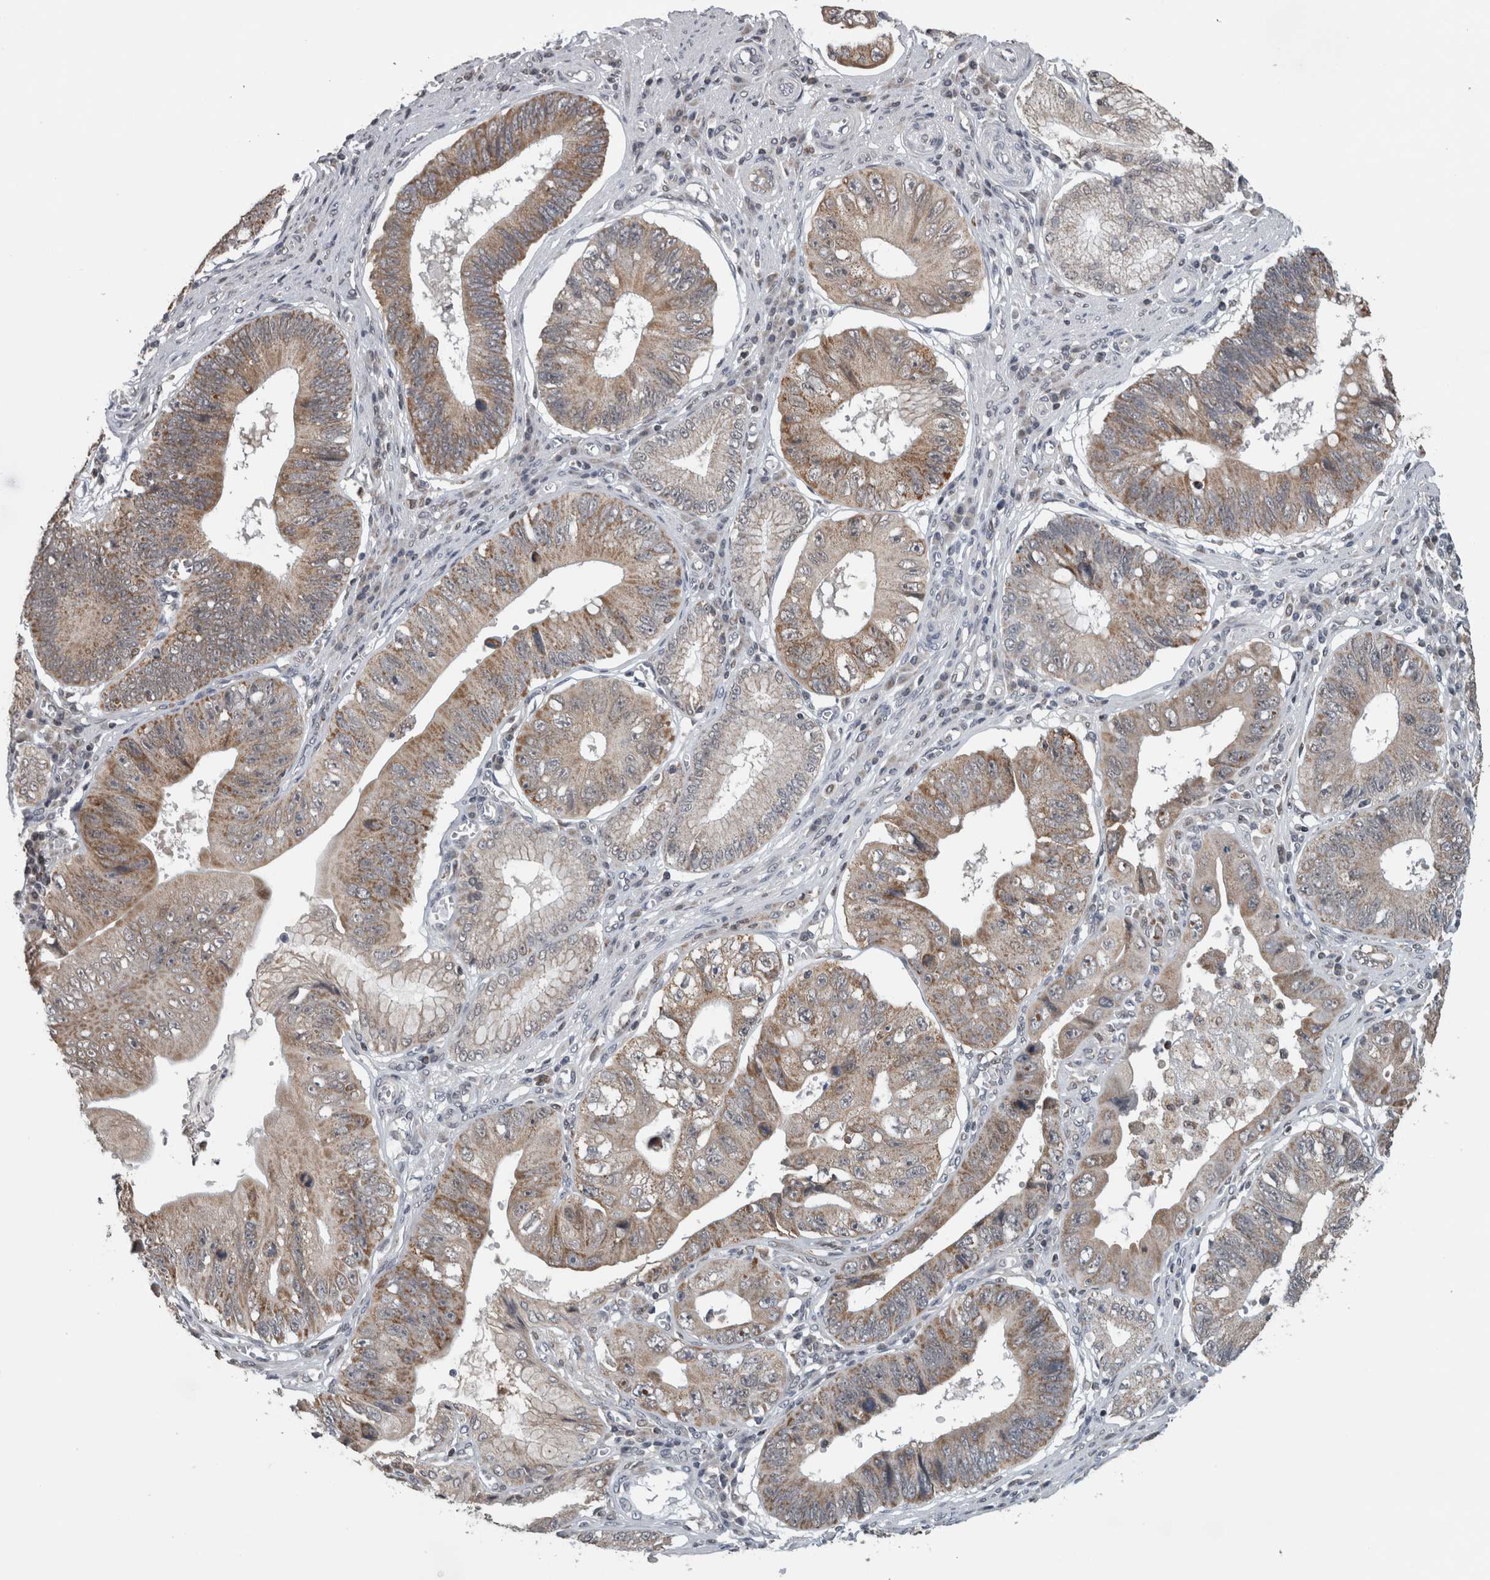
{"staining": {"intensity": "moderate", "quantity": "25%-75%", "location": "cytoplasmic/membranous"}, "tissue": "stomach cancer", "cell_type": "Tumor cells", "image_type": "cancer", "snomed": [{"axis": "morphology", "description": "Adenocarcinoma, NOS"}, {"axis": "topography", "description": "Stomach"}], "caption": "The immunohistochemical stain highlights moderate cytoplasmic/membranous staining in tumor cells of stomach cancer (adenocarcinoma) tissue.", "gene": "OR2K2", "patient": {"sex": "male", "age": 59}}